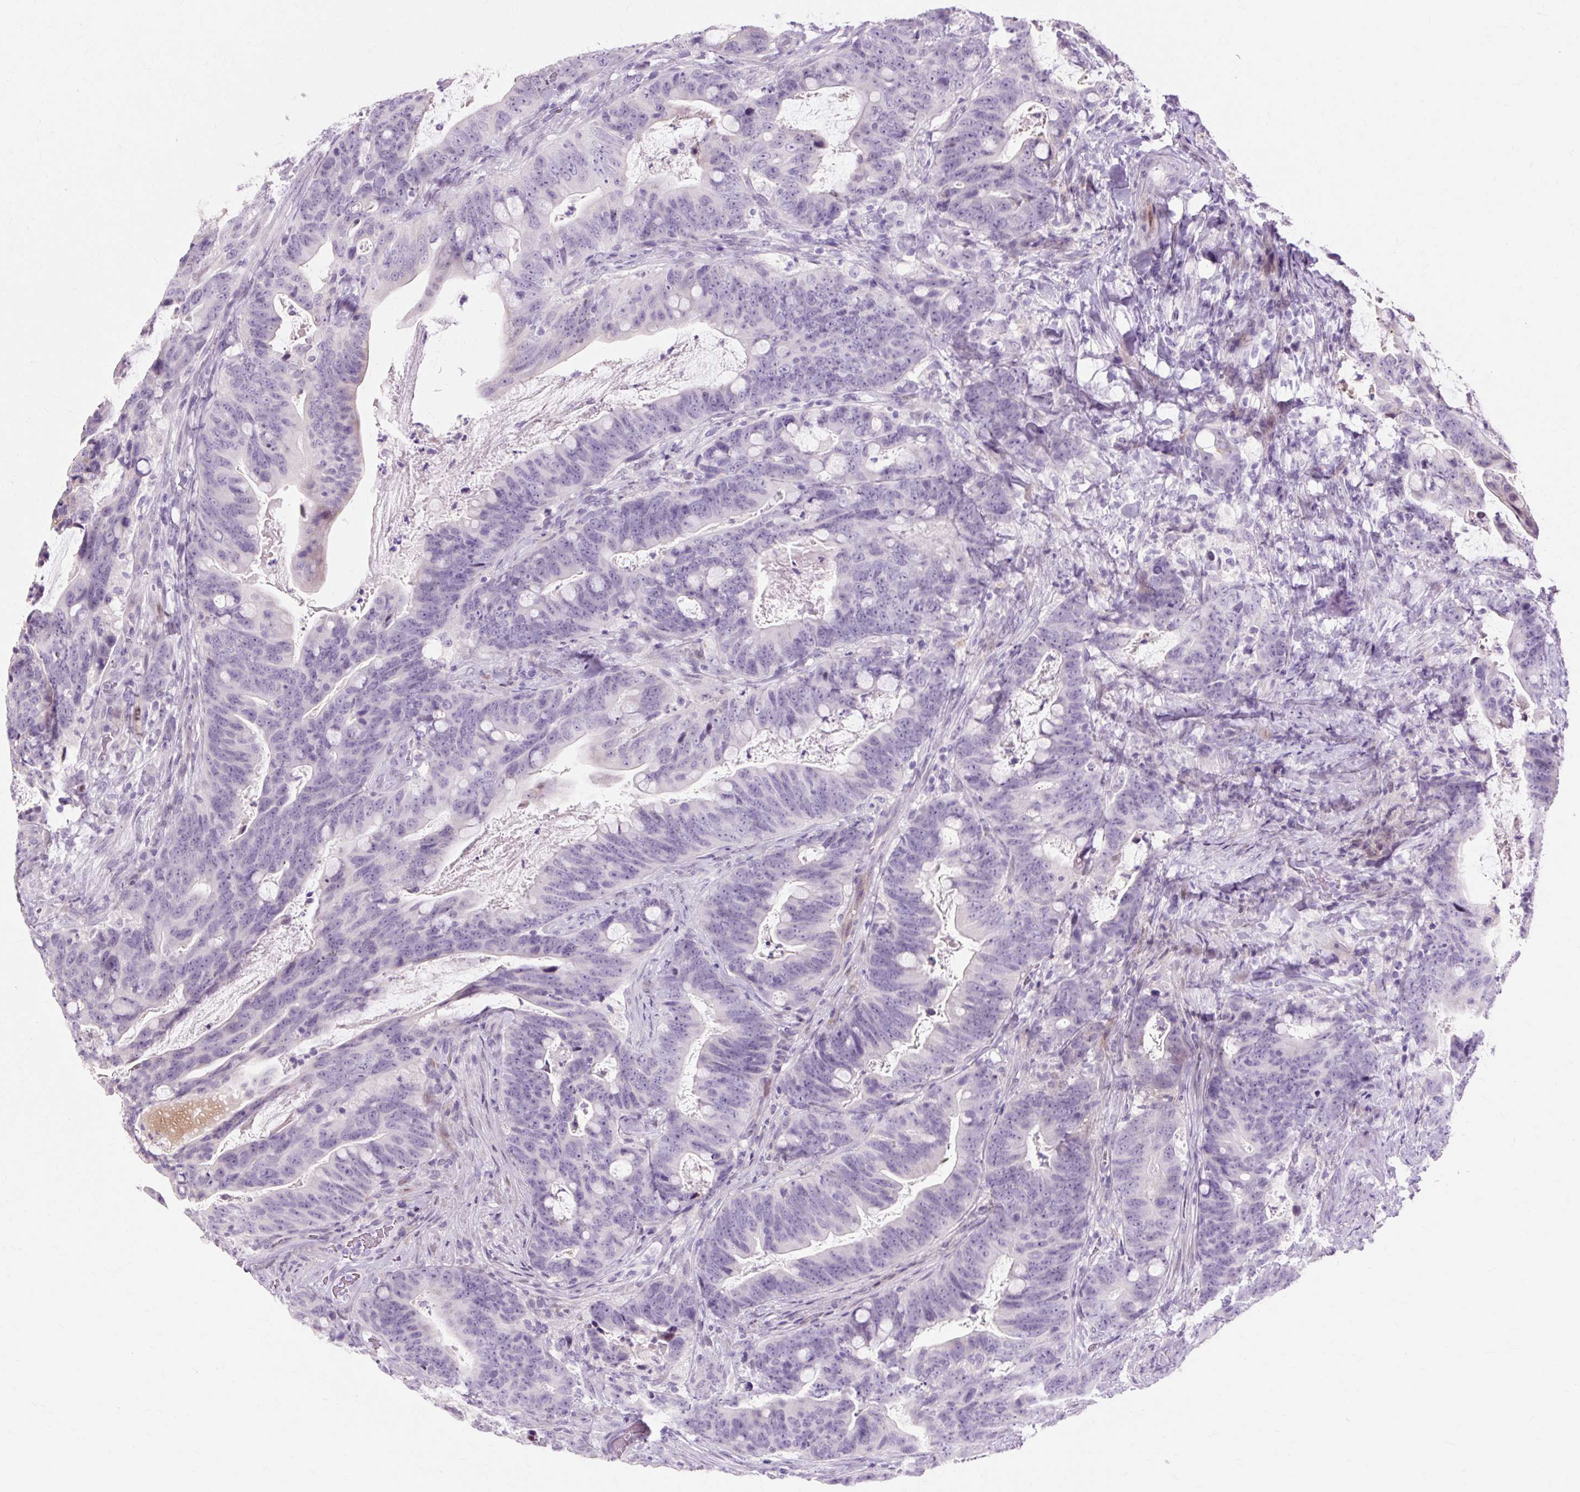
{"staining": {"intensity": "negative", "quantity": "none", "location": "none"}, "tissue": "colorectal cancer", "cell_type": "Tumor cells", "image_type": "cancer", "snomed": [{"axis": "morphology", "description": "Adenocarcinoma, NOS"}, {"axis": "topography", "description": "Colon"}], "caption": "High power microscopy image of an immunohistochemistry (IHC) image of colorectal adenocarcinoma, revealing no significant positivity in tumor cells.", "gene": "IRX2", "patient": {"sex": "female", "age": 82}}